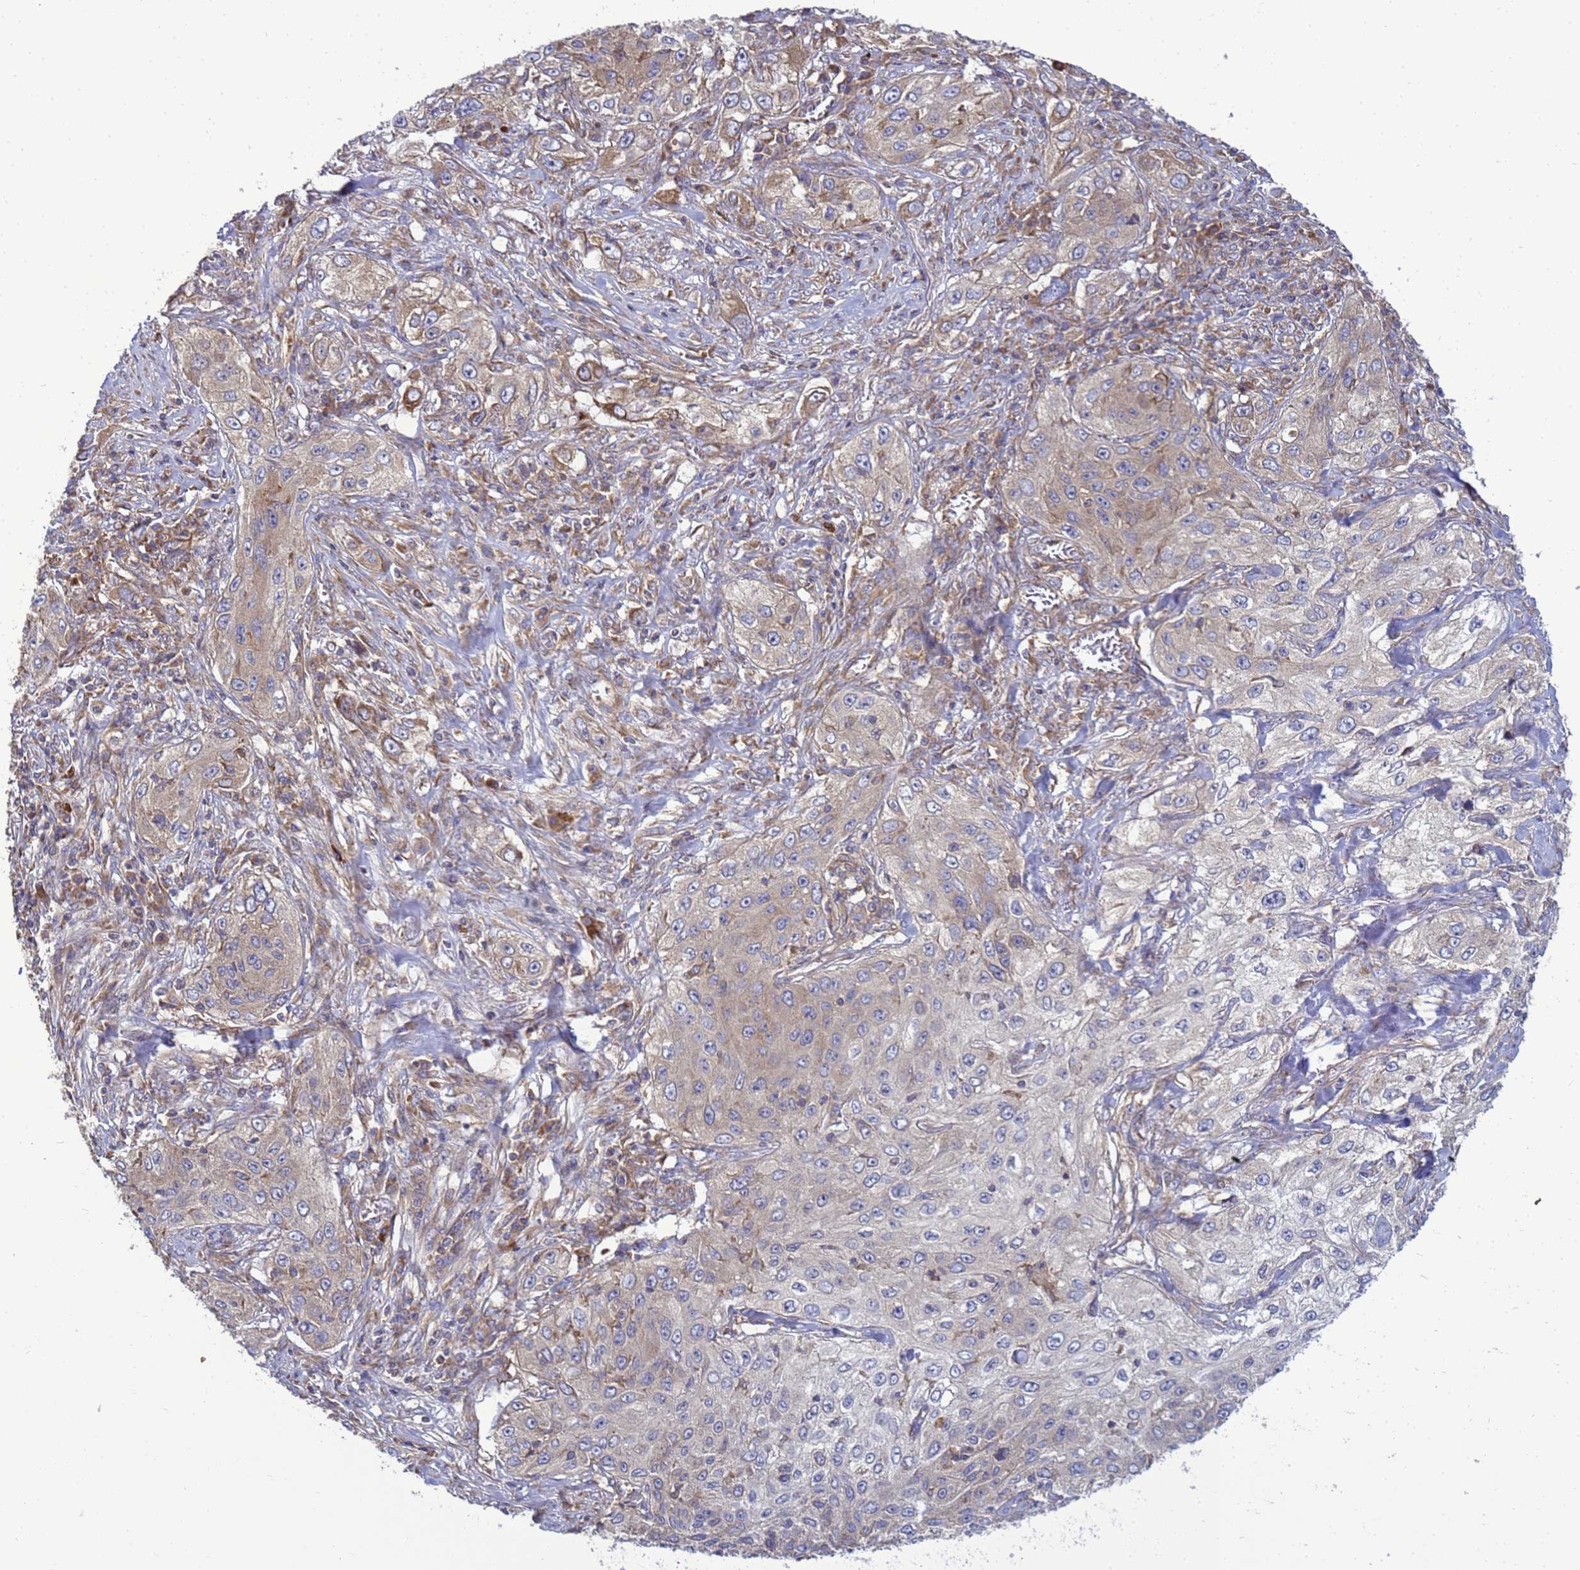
{"staining": {"intensity": "weak", "quantity": ">75%", "location": "cytoplasmic/membranous"}, "tissue": "lung cancer", "cell_type": "Tumor cells", "image_type": "cancer", "snomed": [{"axis": "morphology", "description": "Squamous cell carcinoma, NOS"}, {"axis": "topography", "description": "Lung"}], "caption": "The histopathology image reveals staining of lung cancer (squamous cell carcinoma), revealing weak cytoplasmic/membranous protein staining (brown color) within tumor cells.", "gene": "BECN1", "patient": {"sex": "female", "age": 69}}